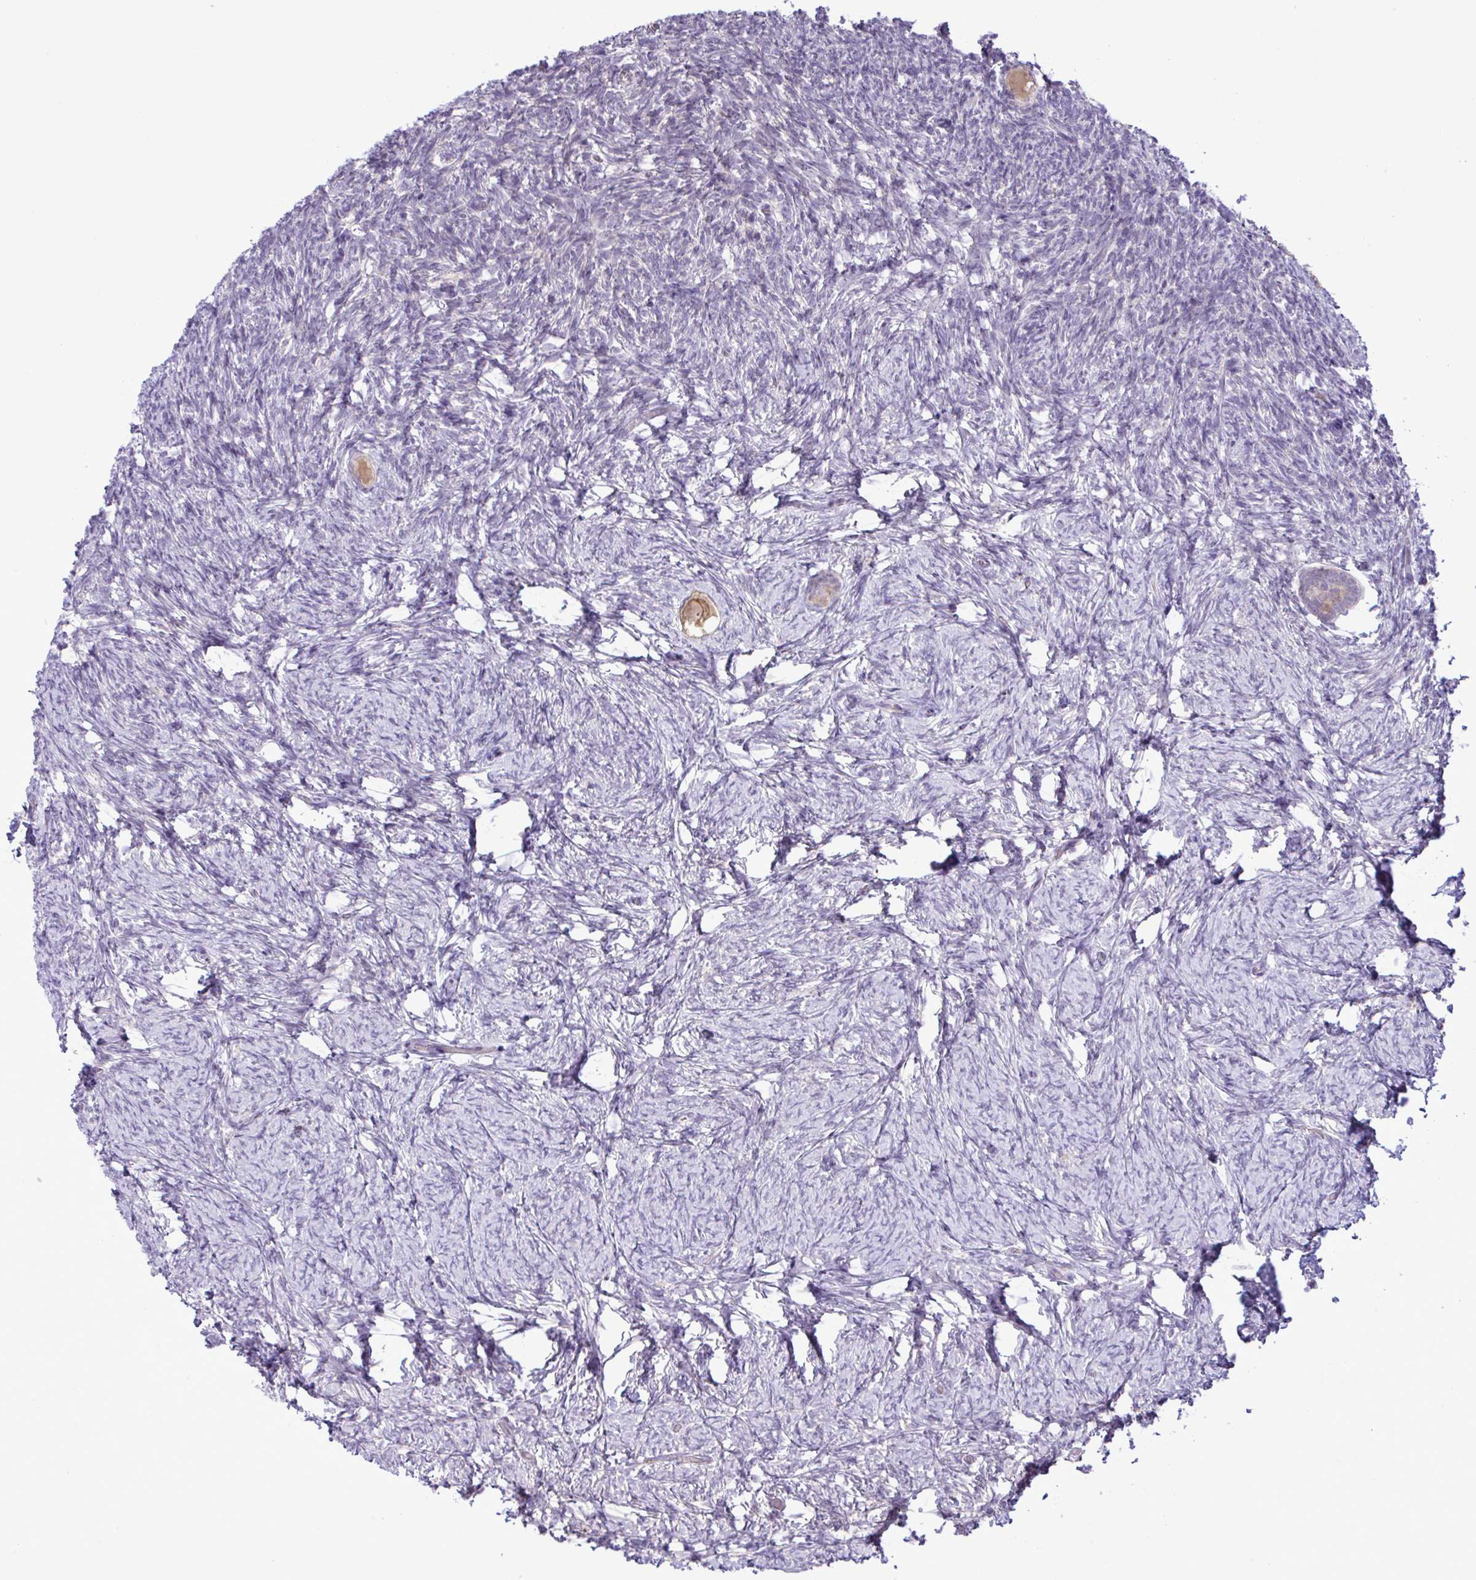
{"staining": {"intensity": "moderate", "quantity": "25%-75%", "location": "cytoplasmic/membranous"}, "tissue": "ovary", "cell_type": "Follicle cells", "image_type": "normal", "snomed": [{"axis": "morphology", "description": "Normal tissue, NOS"}, {"axis": "topography", "description": "Ovary"}], "caption": "The photomicrograph shows staining of unremarkable ovary, revealing moderate cytoplasmic/membranous protein positivity (brown color) within follicle cells. The staining was performed using DAB to visualize the protein expression in brown, while the nuclei were stained in blue with hematoxylin (Magnification: 20x).", "gene": "SYNPO2L", "patient": {"sex": "female", "age": 34}}